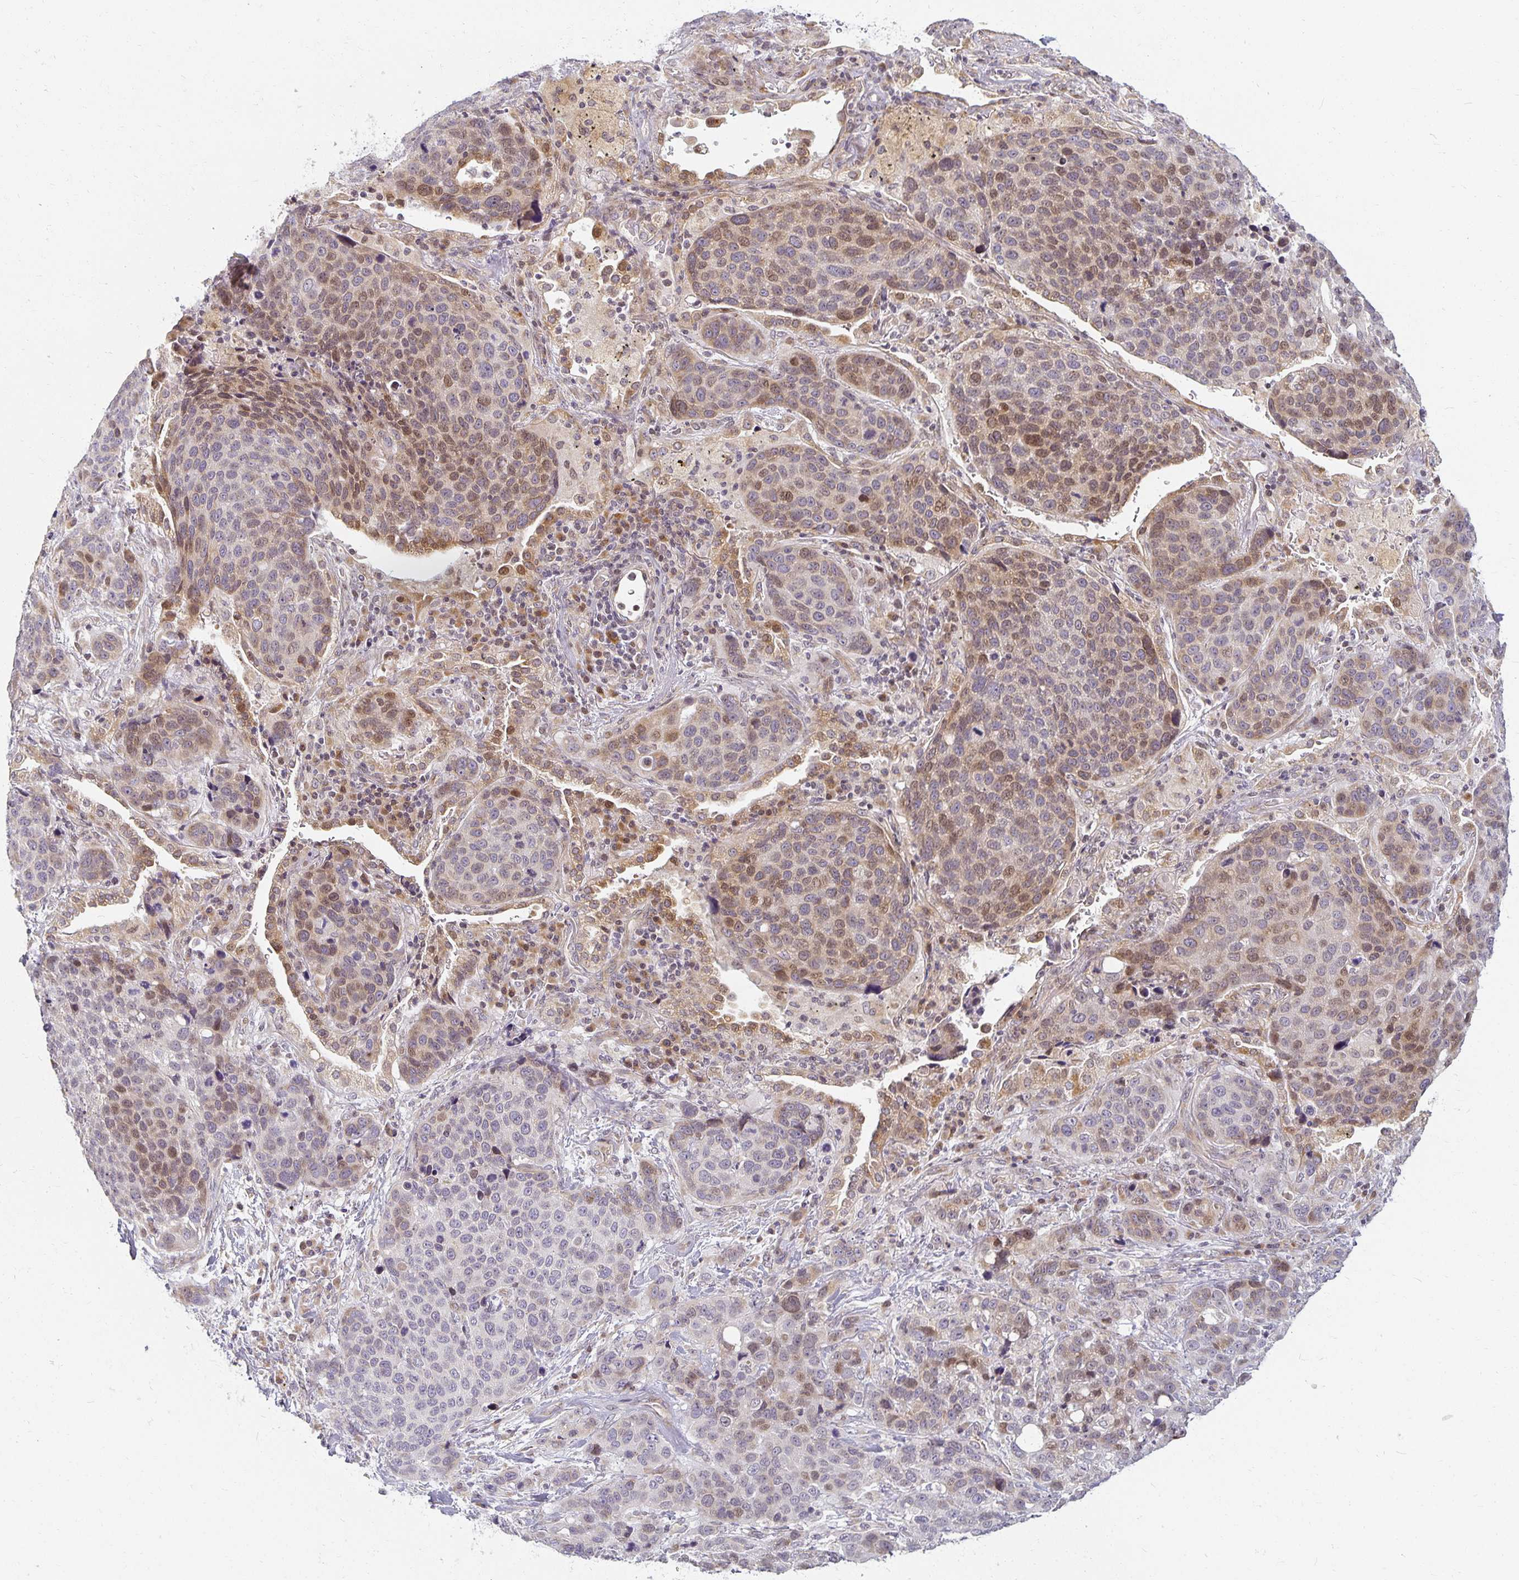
{"staining": {"intensity": "moderate", "quantity": "25%-75%", "location": "nuclear"}, "tissue": "lung cancer", "cell_type": "Tumor cells", "image_type": "cancer", "snomed": [{"axis": "morphology", "description": "Squamous cell carcinoma, NOS"}, {"axis": "topography", "description": "Lymph node"}, {"axis": "topography", "description": "Lung"}], "caption": "Protein expression analysis of human squamous cell carcinoma (lung) reveals moderate nuclear staining in about 25%-75% of tumor cells.", "gene": "EHF", "patient": {"sex": "male", "age": 61}}